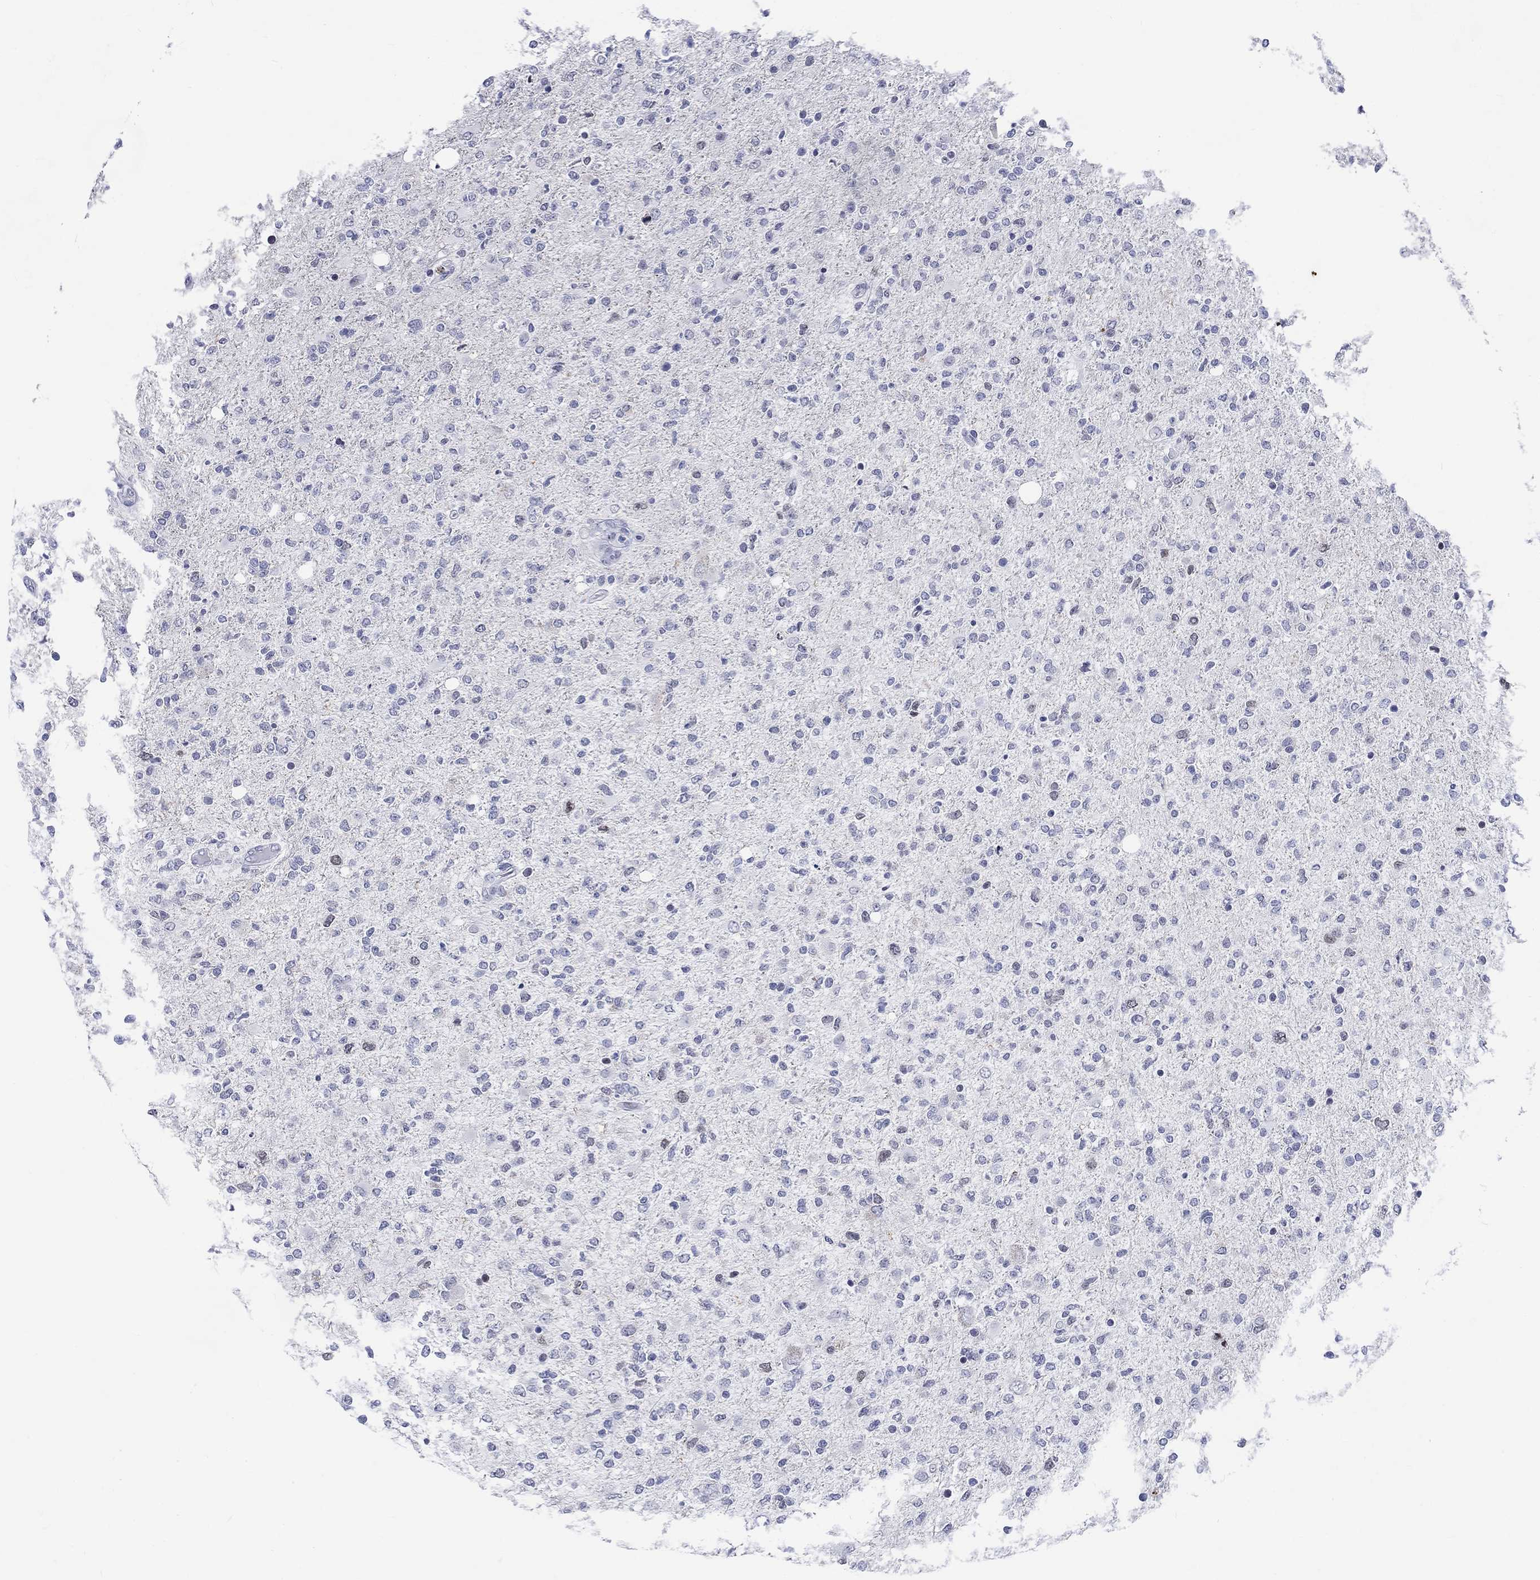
{"staining": {"intensity": "negative", "quantity": "none", "location": "none"}, "tissue": "glioma", "cell_type": "Tumor cells", "image_type": "cancer", "snomed": [{"axis": "morphology", "description": "Glioma, malignant, High grade"}, {"axis": "topography", "description": "Cerebral cortex"}], "caption": "The histopathology image shows no significant expression in tumor cells of malignant glioma (high-grade).", "gene": "CDCA2", "patient": {"sex": "male", "age": 70}}